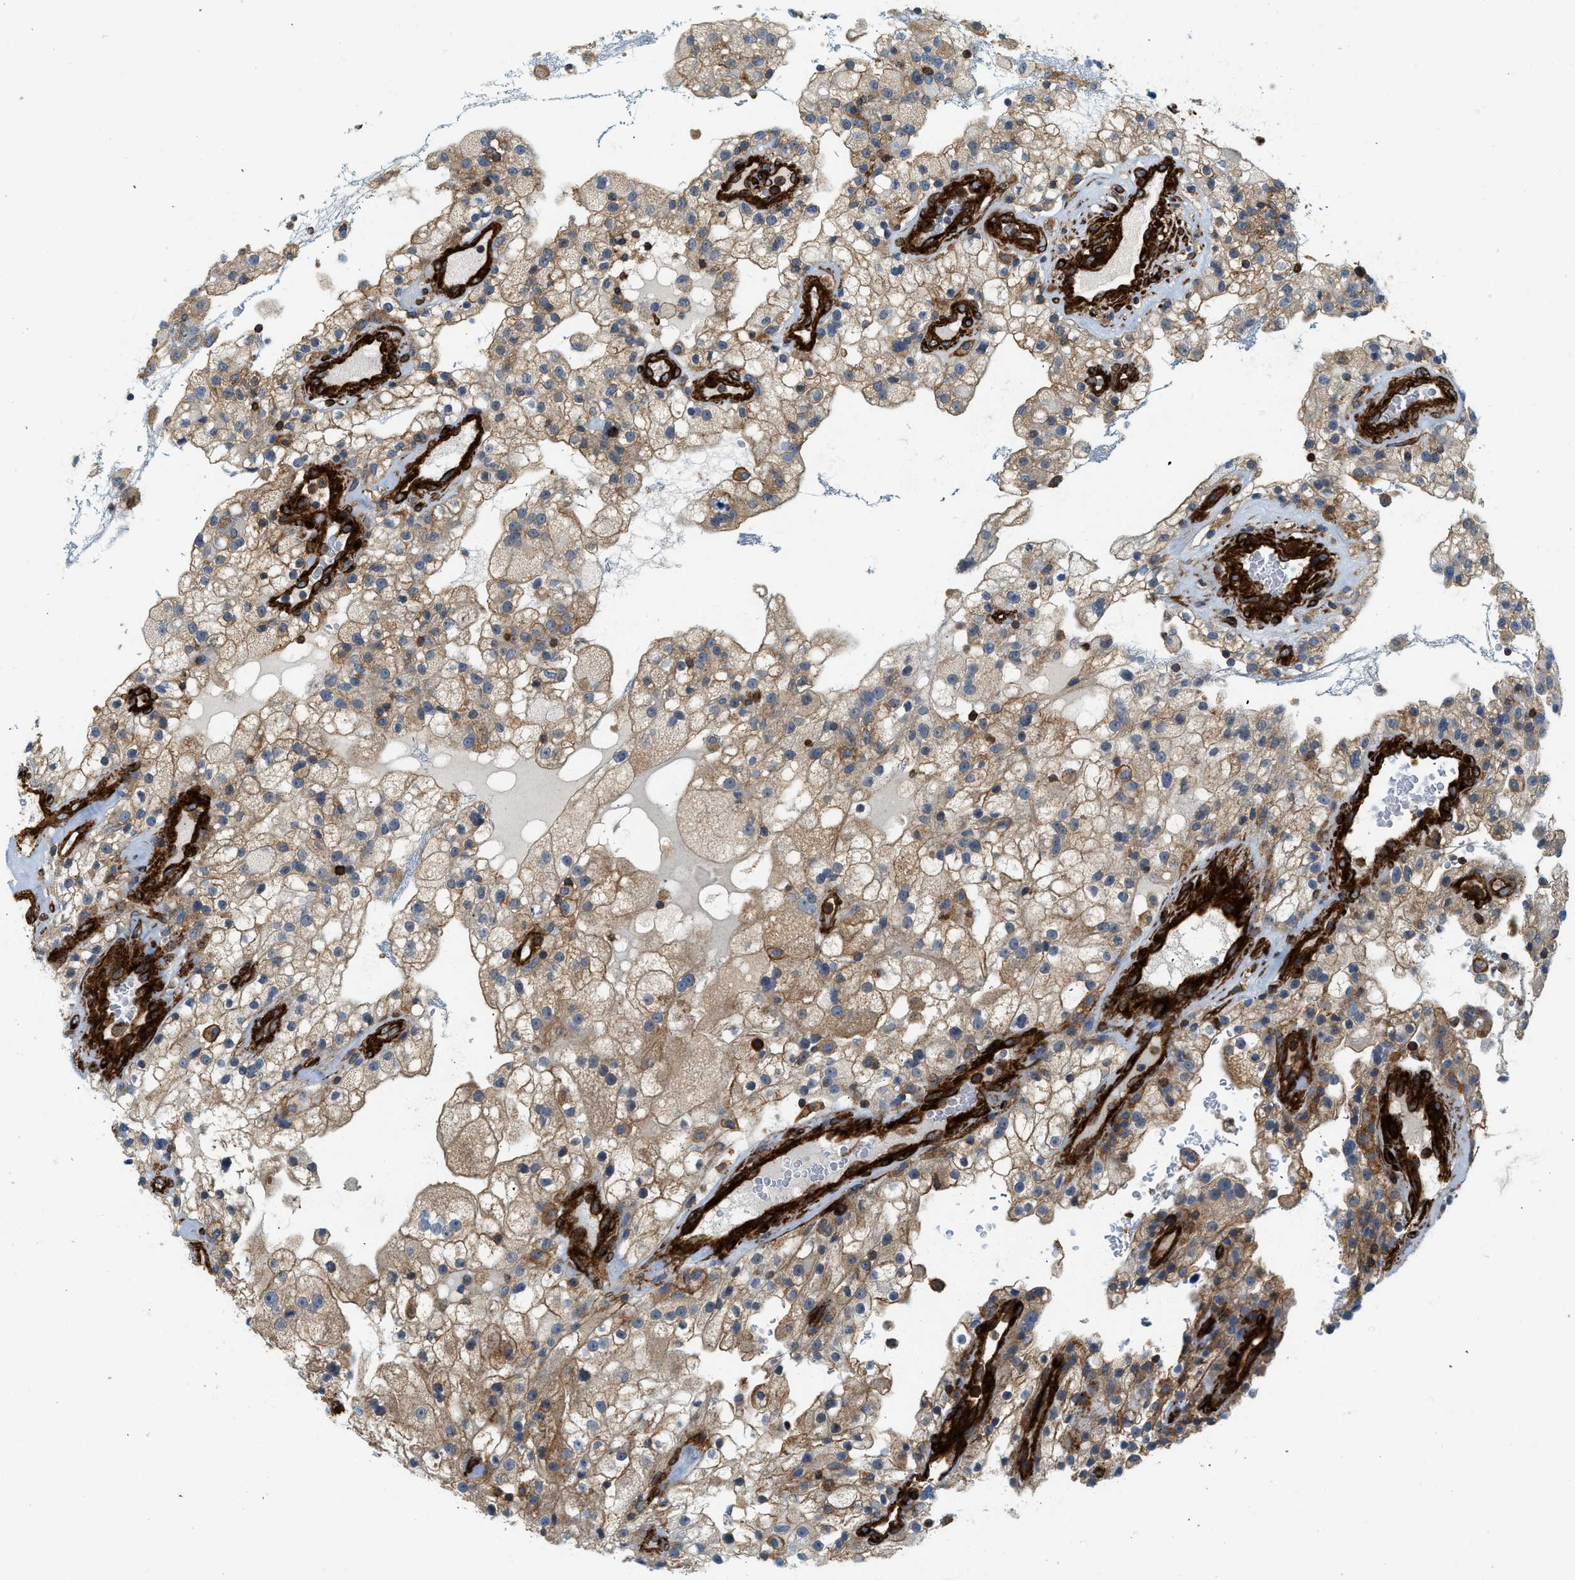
{"staining": {"intensity": "weak", "quantity": "25%-75%", "location": "cytoplasmic/membranous"}, "tissue": "renal cancer", "cell_type": "Tumor cells", "image_type": "cancer", "snomed": [{"axis": "morphology", "description": "Adenocarcinoma, NOS"}, {"axis": "topography", "description": "Kidney"}], "caption": "This histopathology image reveals immunohistochemistry staining of human renal cancer, with low weak cytoplasmic/membranous expression in approximately 25%-75% of tumor cells.", "gene": "HIP1", "patient": {"sex": "female", "age": 52}}